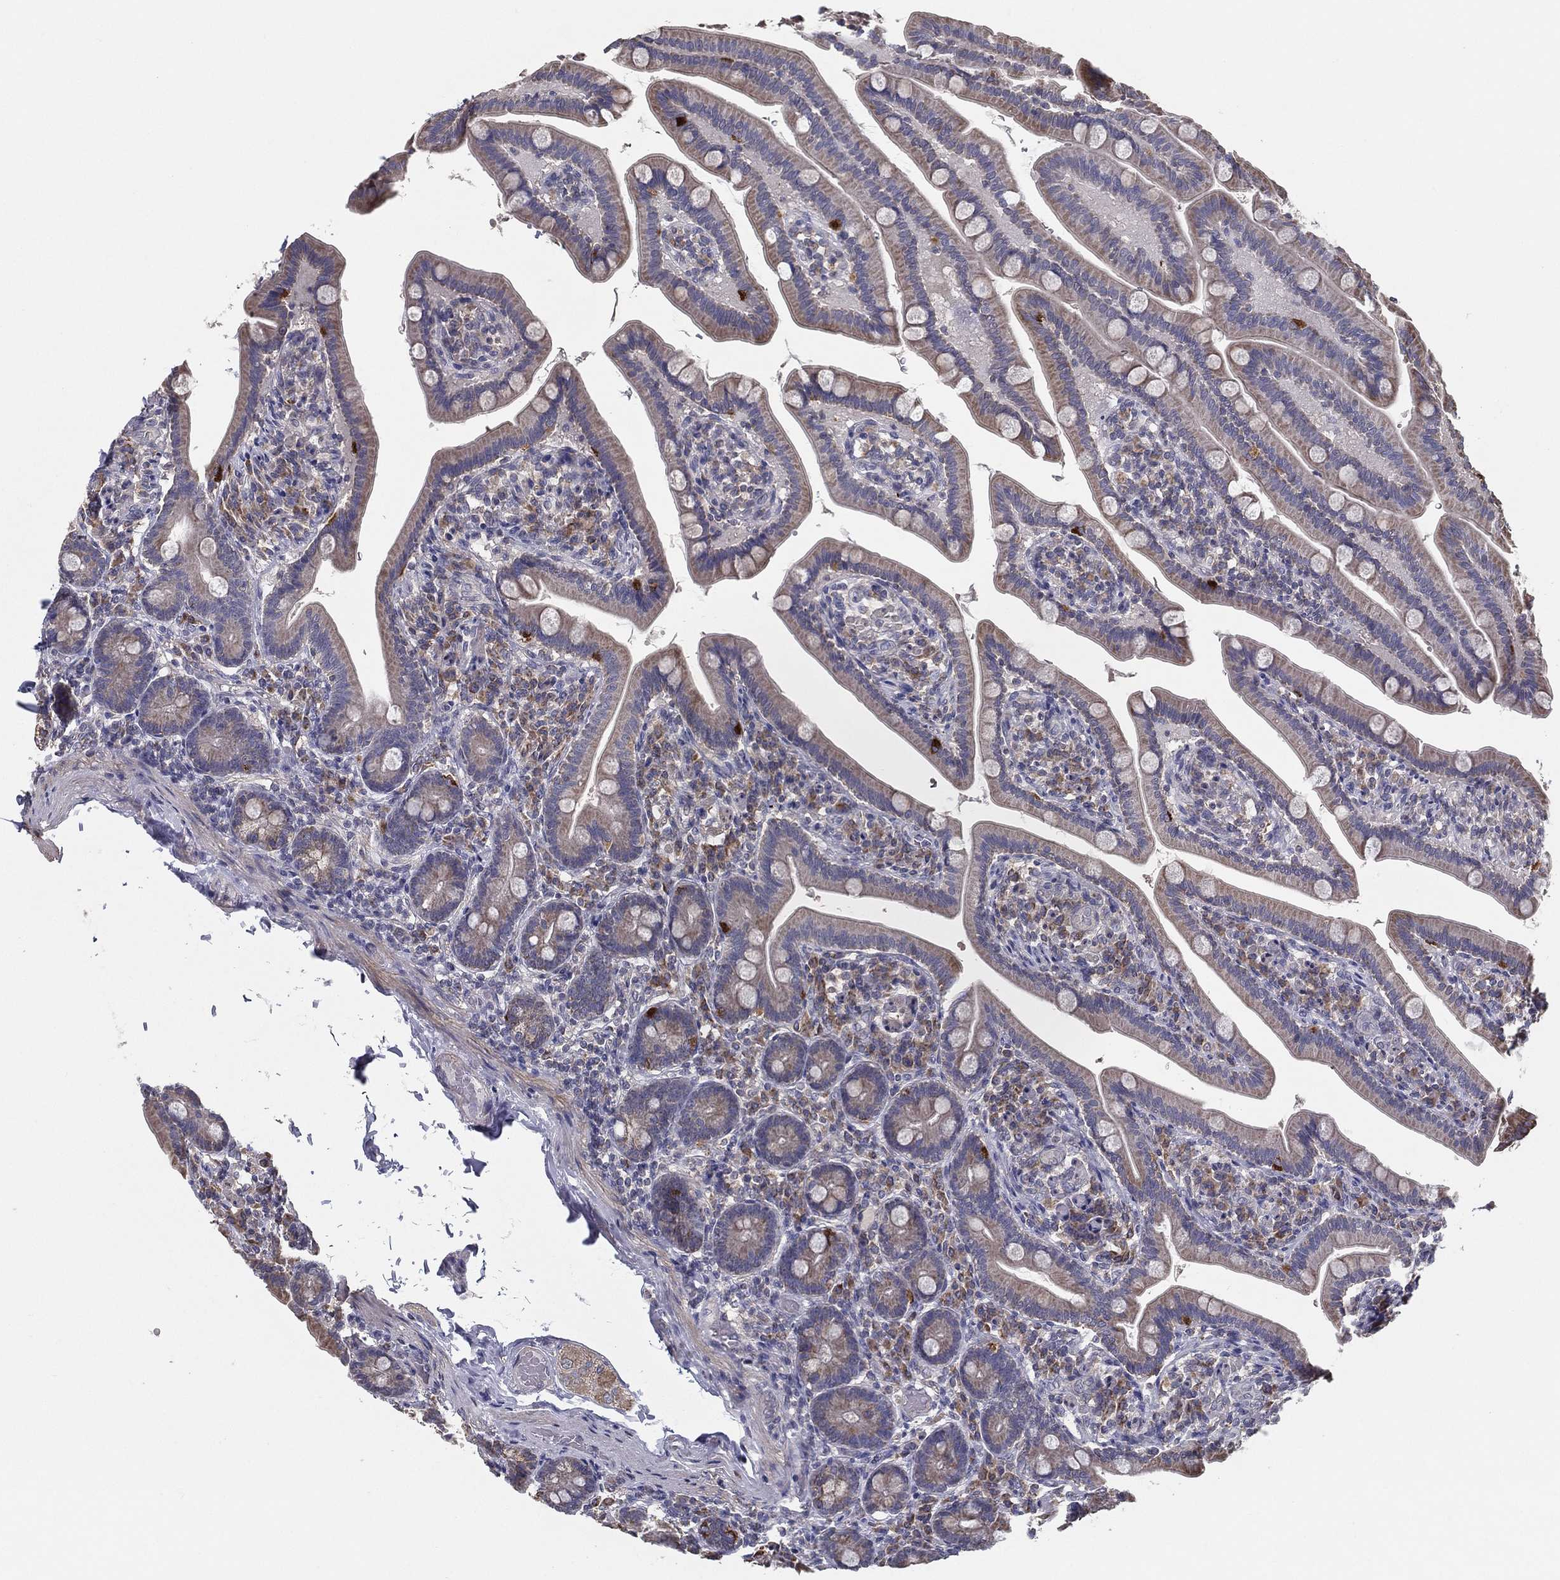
{"staining": {"intensity": "strong", "quantity": "<25%", "location": "cytoplasmic/membranous"}, "tissue": "small intestine", "cell_type": "Glandular cells", "image_type": "normal", "snomed": [{"axis": "morphology", "description": "Normal tissue, NOS"}, {"axis": "topography", "description": "Small intestine"}], "caption": "A histopathology image of human small intestine stained for a protein reveals strong cytoplasmic/membranous brown staining in glandular cells. The staining is performed using DAB brown chromogen to label protein expression. The nuclei are counter-stained blue using hematoxylin.", "gene": "PCSK1", "patient": {"sex": "male", "age": 66}}